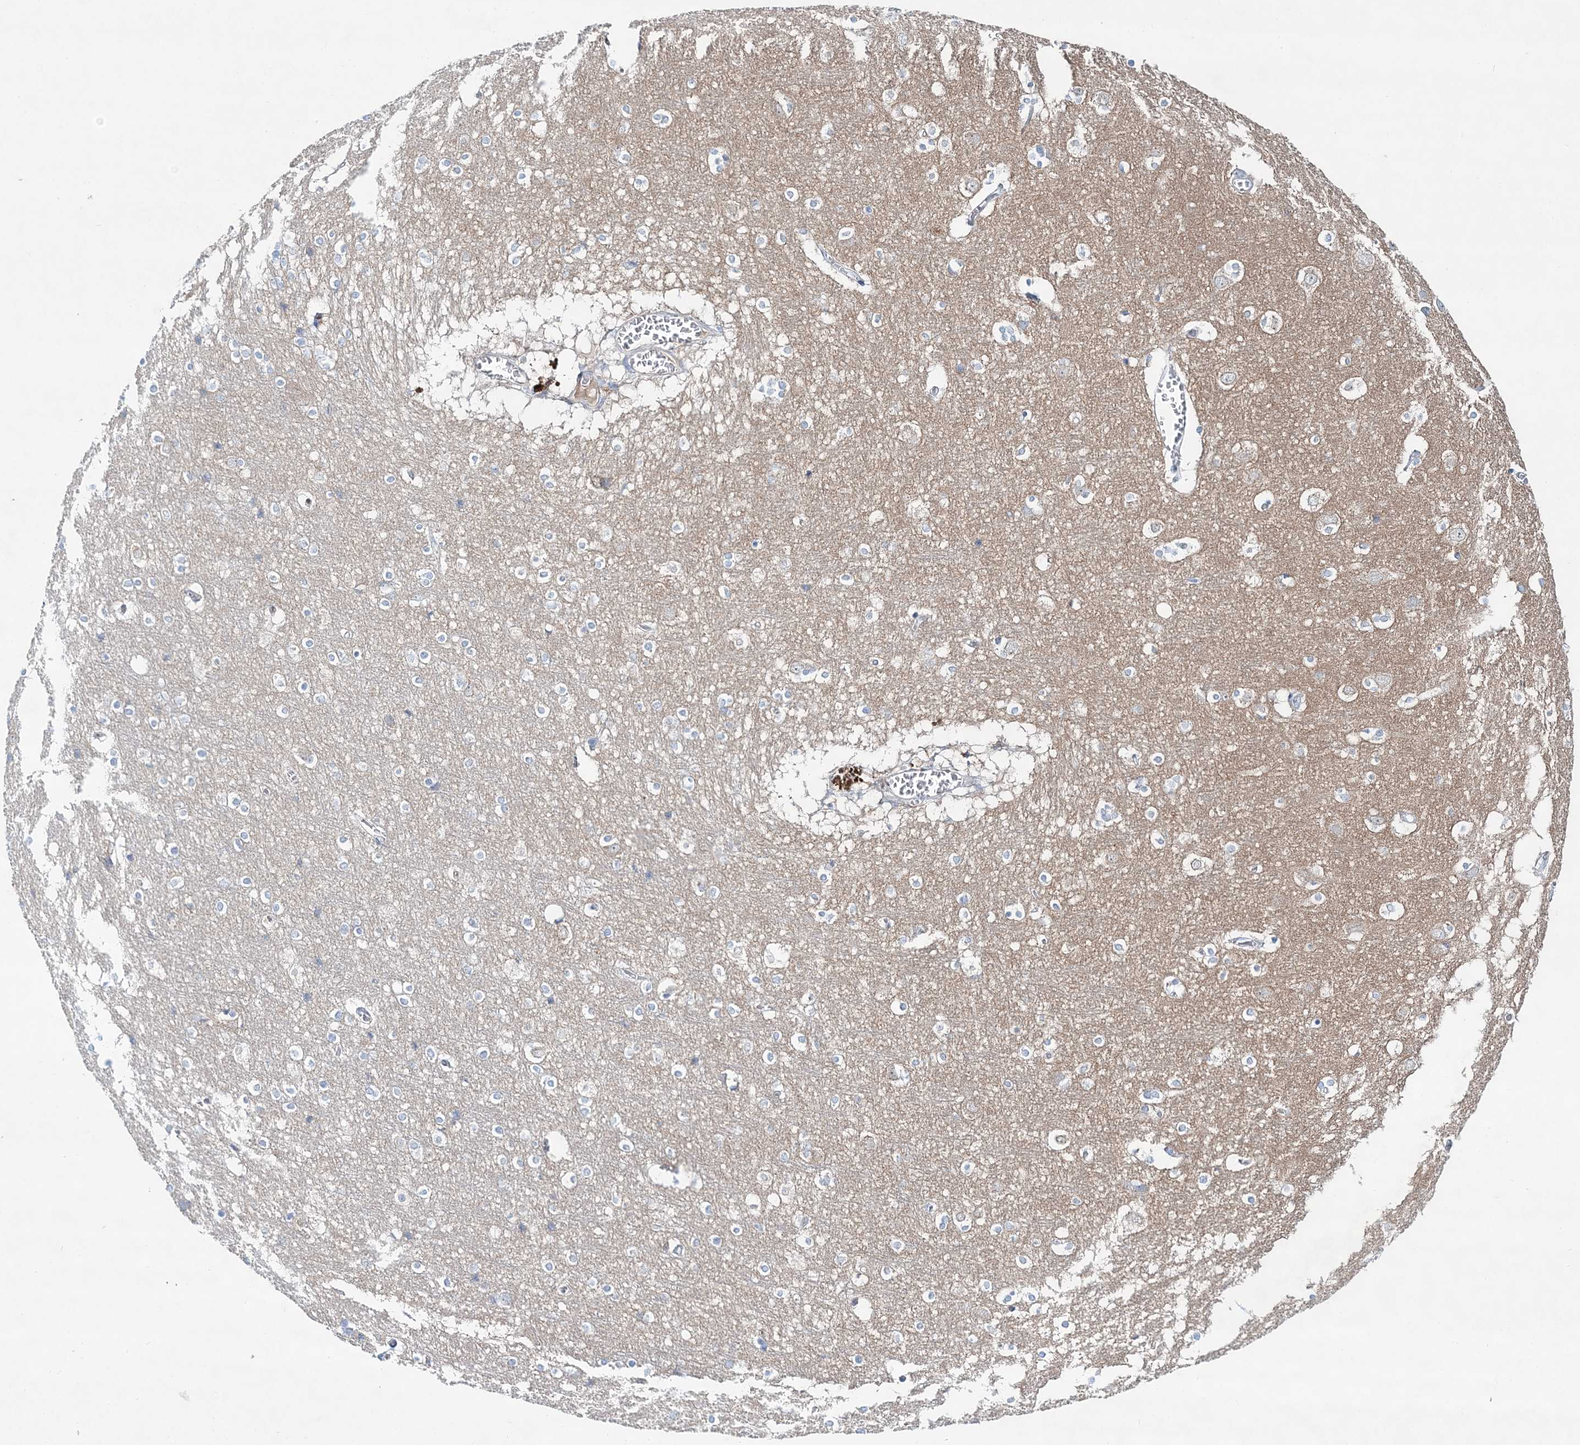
{"staining": {"intensity": "negative", "quantity": "none", "location": "none"}, "tissue": "cerebral cortex", "cell_type": "Endothelial cells", "image_type": "normal", "snomed": [{"axis": "morphology", "description": "Normal tissue, NOS"}, {"axis": "topography", "description": "Cerebral cortex"}], "caption": "An immunohistochemistry micrograph of normal cerebral cortex is shown. There is no staining in endothelial cells of cerebral cortex.", "gene": "ADGRL1", "patient": {"sex": "male", "age": 54}}